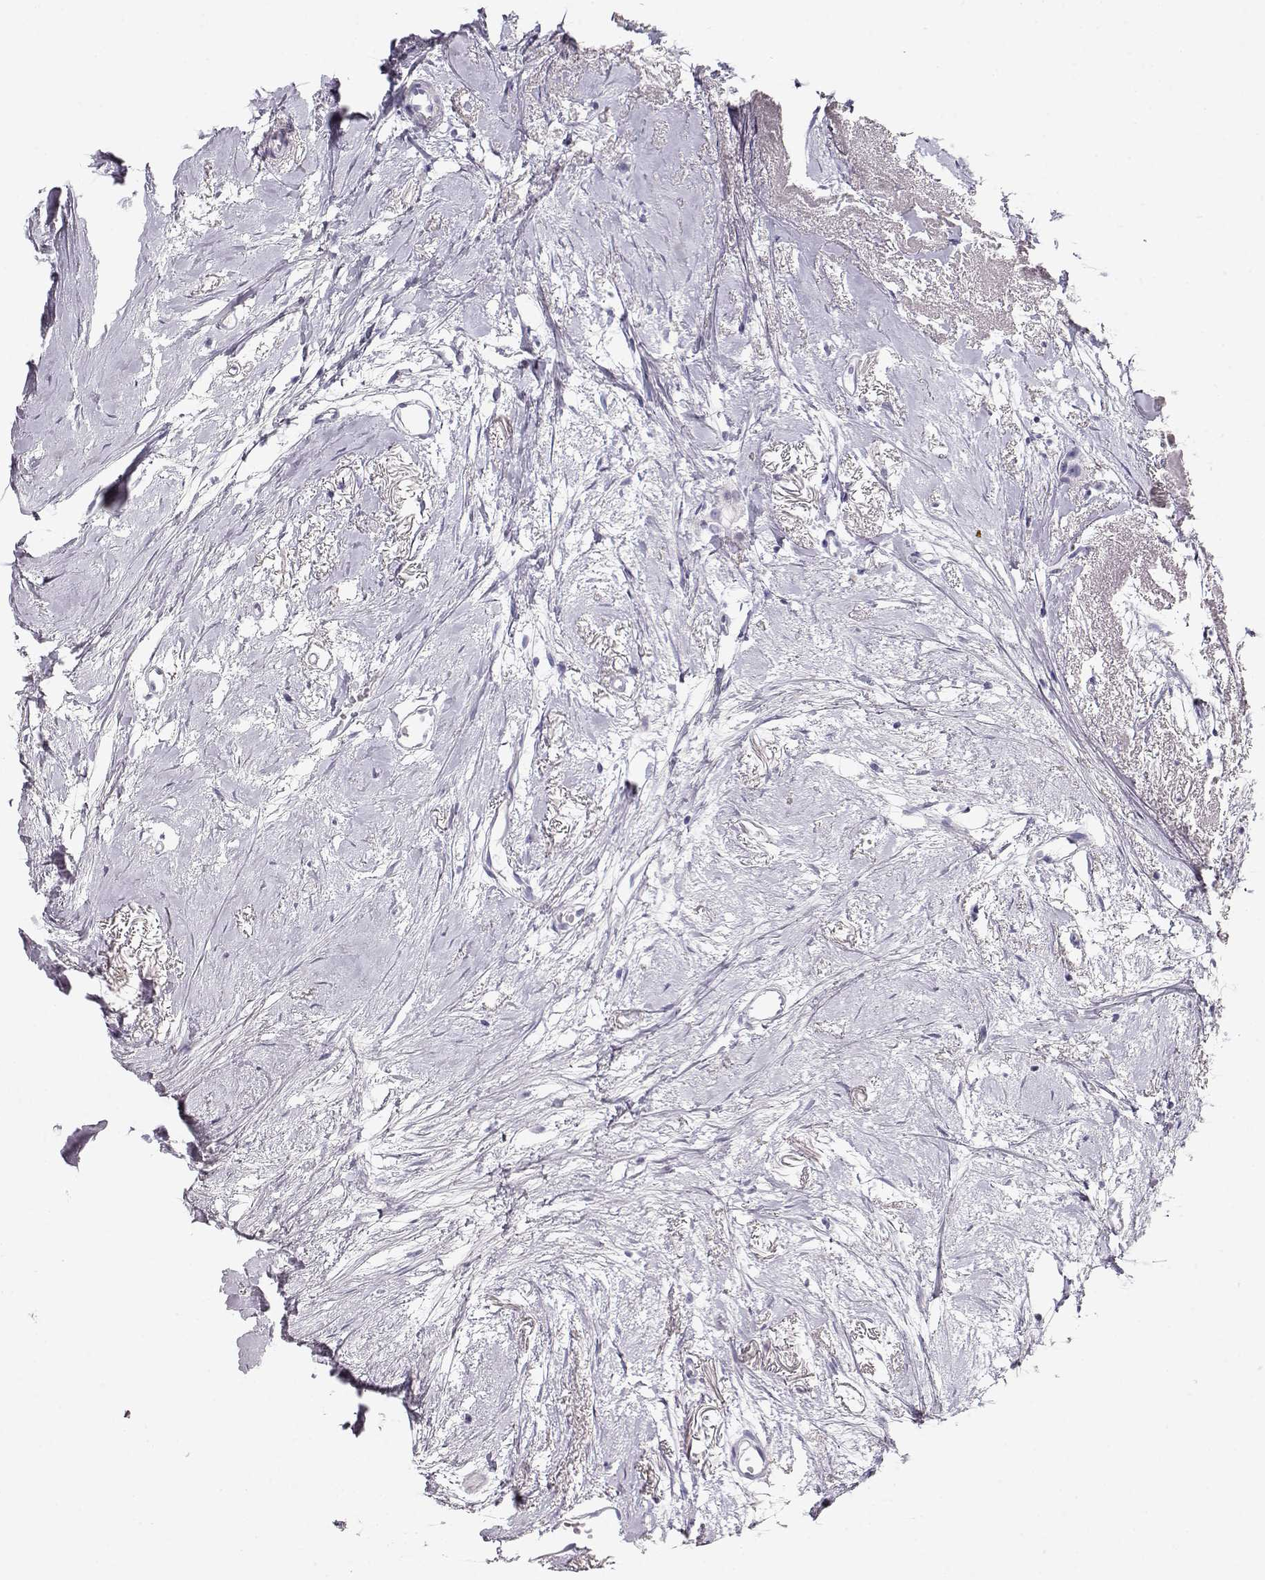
{"staining": {"intensity": "negative", "quantity": "none", "location": "none"}, "tissue": "breast cancer", "cell_type": "Tumor cells", "image_type": "cancer", "snomed": [{"axis": "morphology", "description": "Duct carcinoma"}, {"axis": "topography", "description": "Breast"}], "caption": "Immunohistochemistry (IHC) histopathology image of neoplastic tissue: intraductal carcinoma (breast) stained with DAB (3,3'-diaminobenzidine) shows no significant protein staining in tumor cells.", "gene": "MAGEC1", "patient": {"sex": "female", "age": 40}}